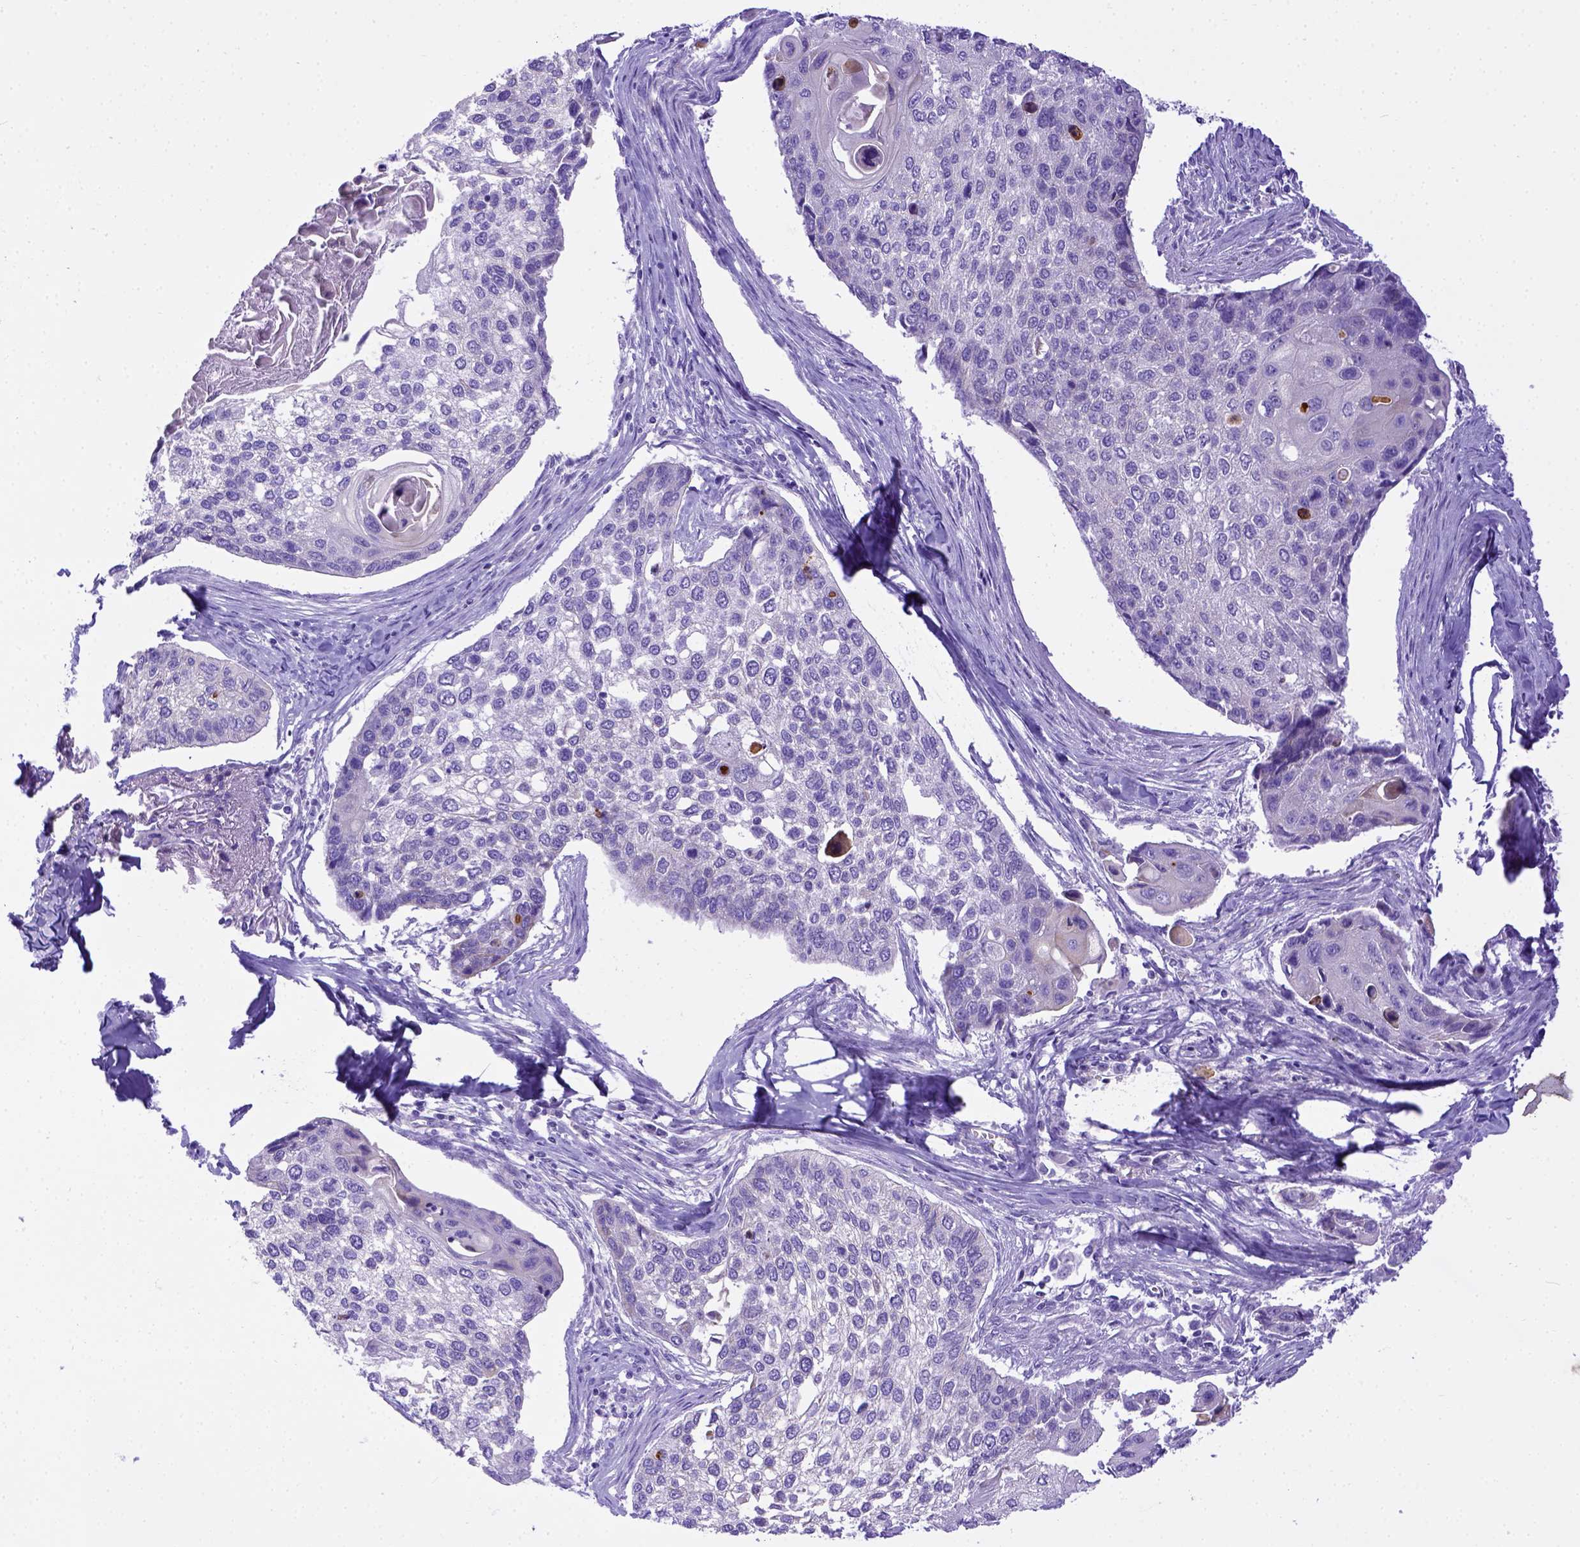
{"staining": {"intensity": "negative", "quantity": "none", "location": "none"}, "tissue": "lung cancer", "cell_type": "Tumor cells", "image_type": "cancer", "snomed": [{"axis": "morphology", "description": "Squamous cell carcinoma, NOS"}, {"axis": "morphology", "description": "Squamous cell carcinoma, metastatic, NOS"}, {"axis": "topography", "description": "Lung"}], "caption": "Immunohistochemistry photomicrograph of neoplastic tissue: lung cancer stained with DAB shows no significant protein staining in tumor cells.", "gene": "LRRC18", "patient": {"sex": "male", "age": 63}}